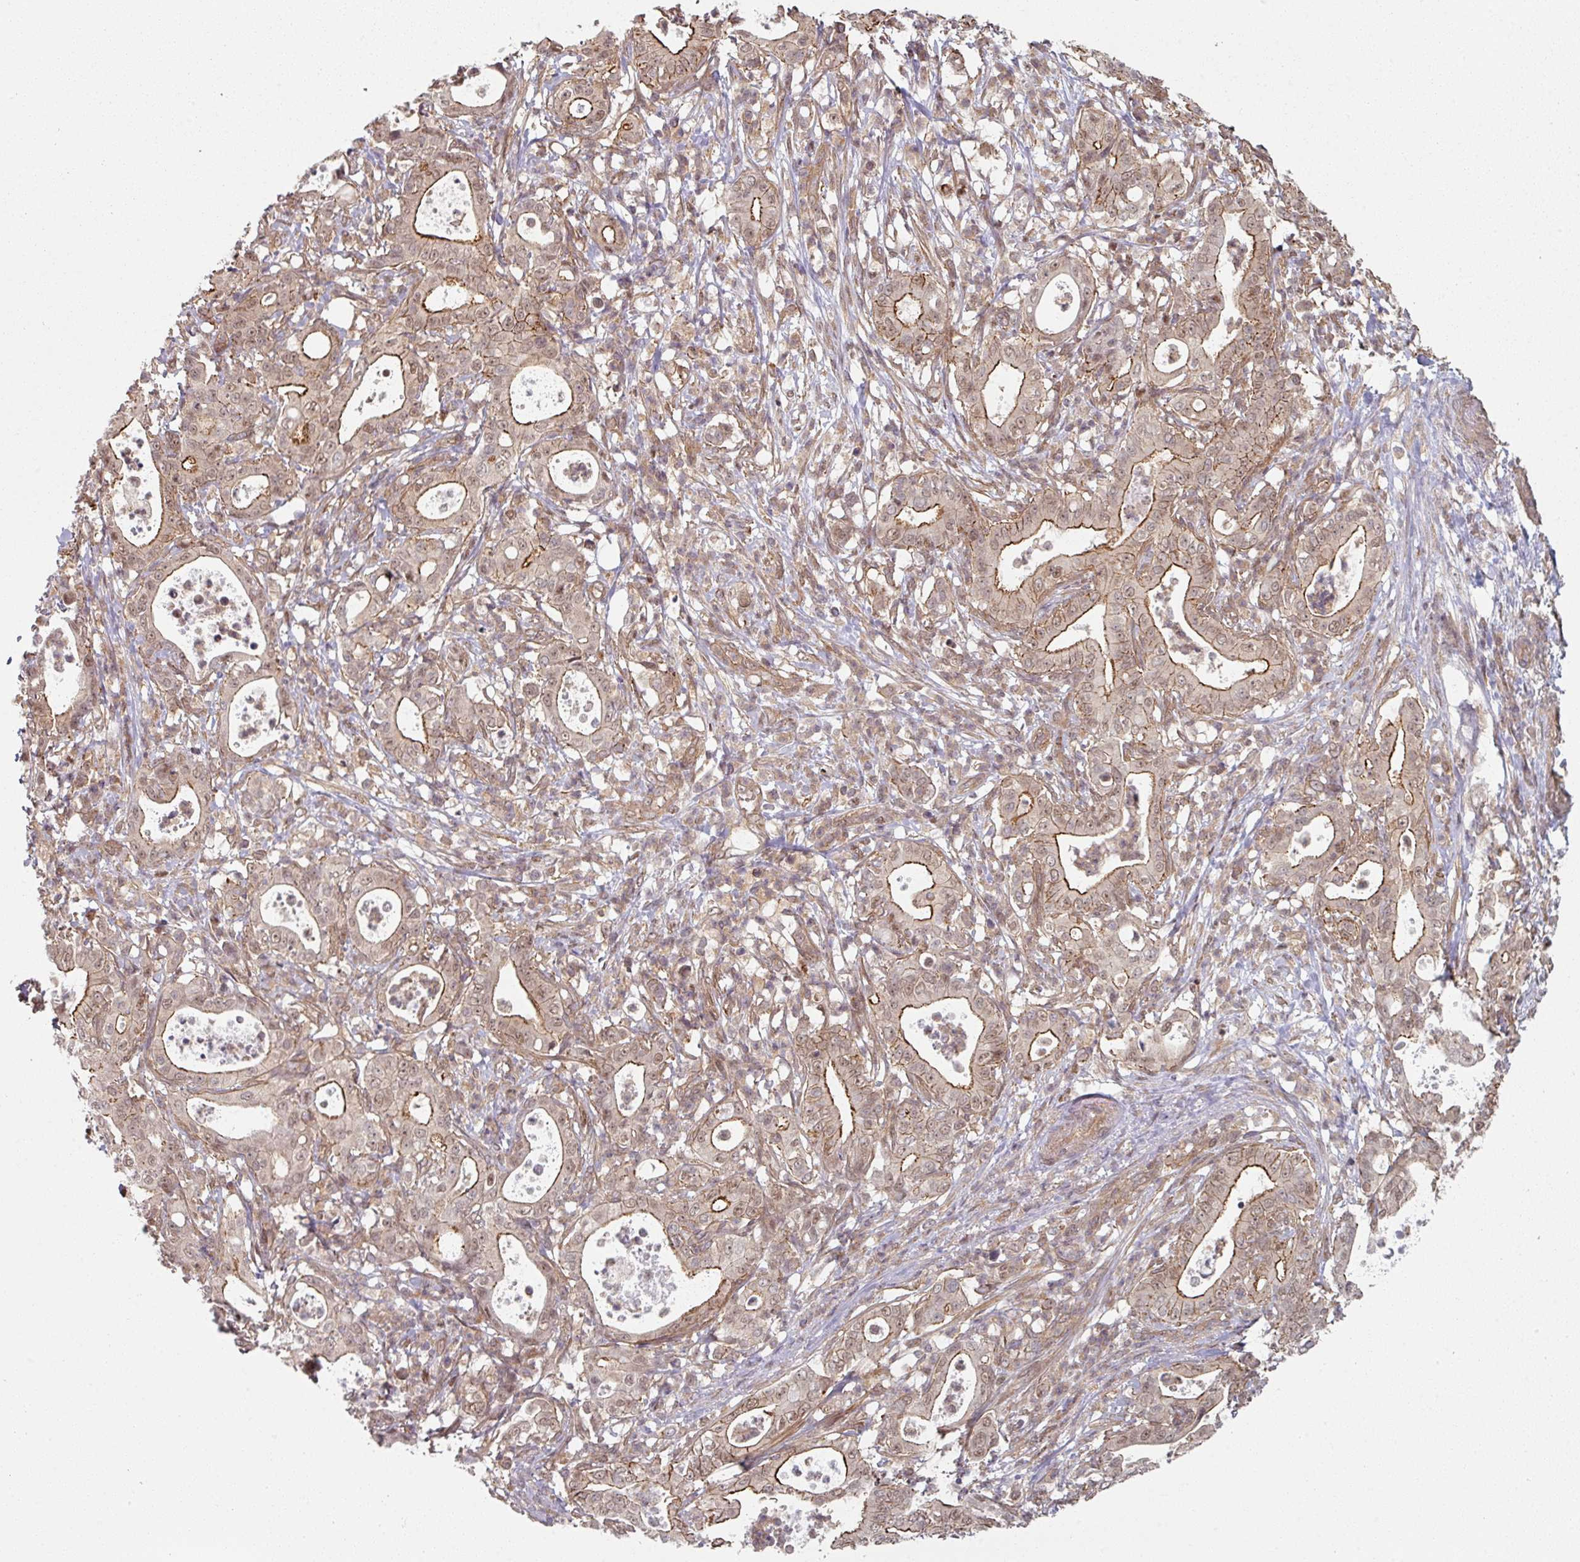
{"staining": {"intensity": "moderate", "quantity": "25%-75%", "location": "cytoplasmic/membranous,nuclear"}, "tissue": "pancreatic cancer", "cell_type": "Tumor cells", "image_type": "cancer", "snomed": [{"axis": "morphology", "description": "Adenocarcinoma, NOS"}, {"axis": "topography", "description": "Pancreas"}], "caption": "IHC (DAB) staining of human pancreatic cancer (adenocarcinoma) exhibits moderate cytoplasmic/membranous and nuclear protein positivity in about 25%-75% of tumor cells. Immunohistochemistry stains the protein in brown and the nuclei are stained blue.", "gene": "PSME3IP1", "patient": {"sex": "male", "age": 71}}